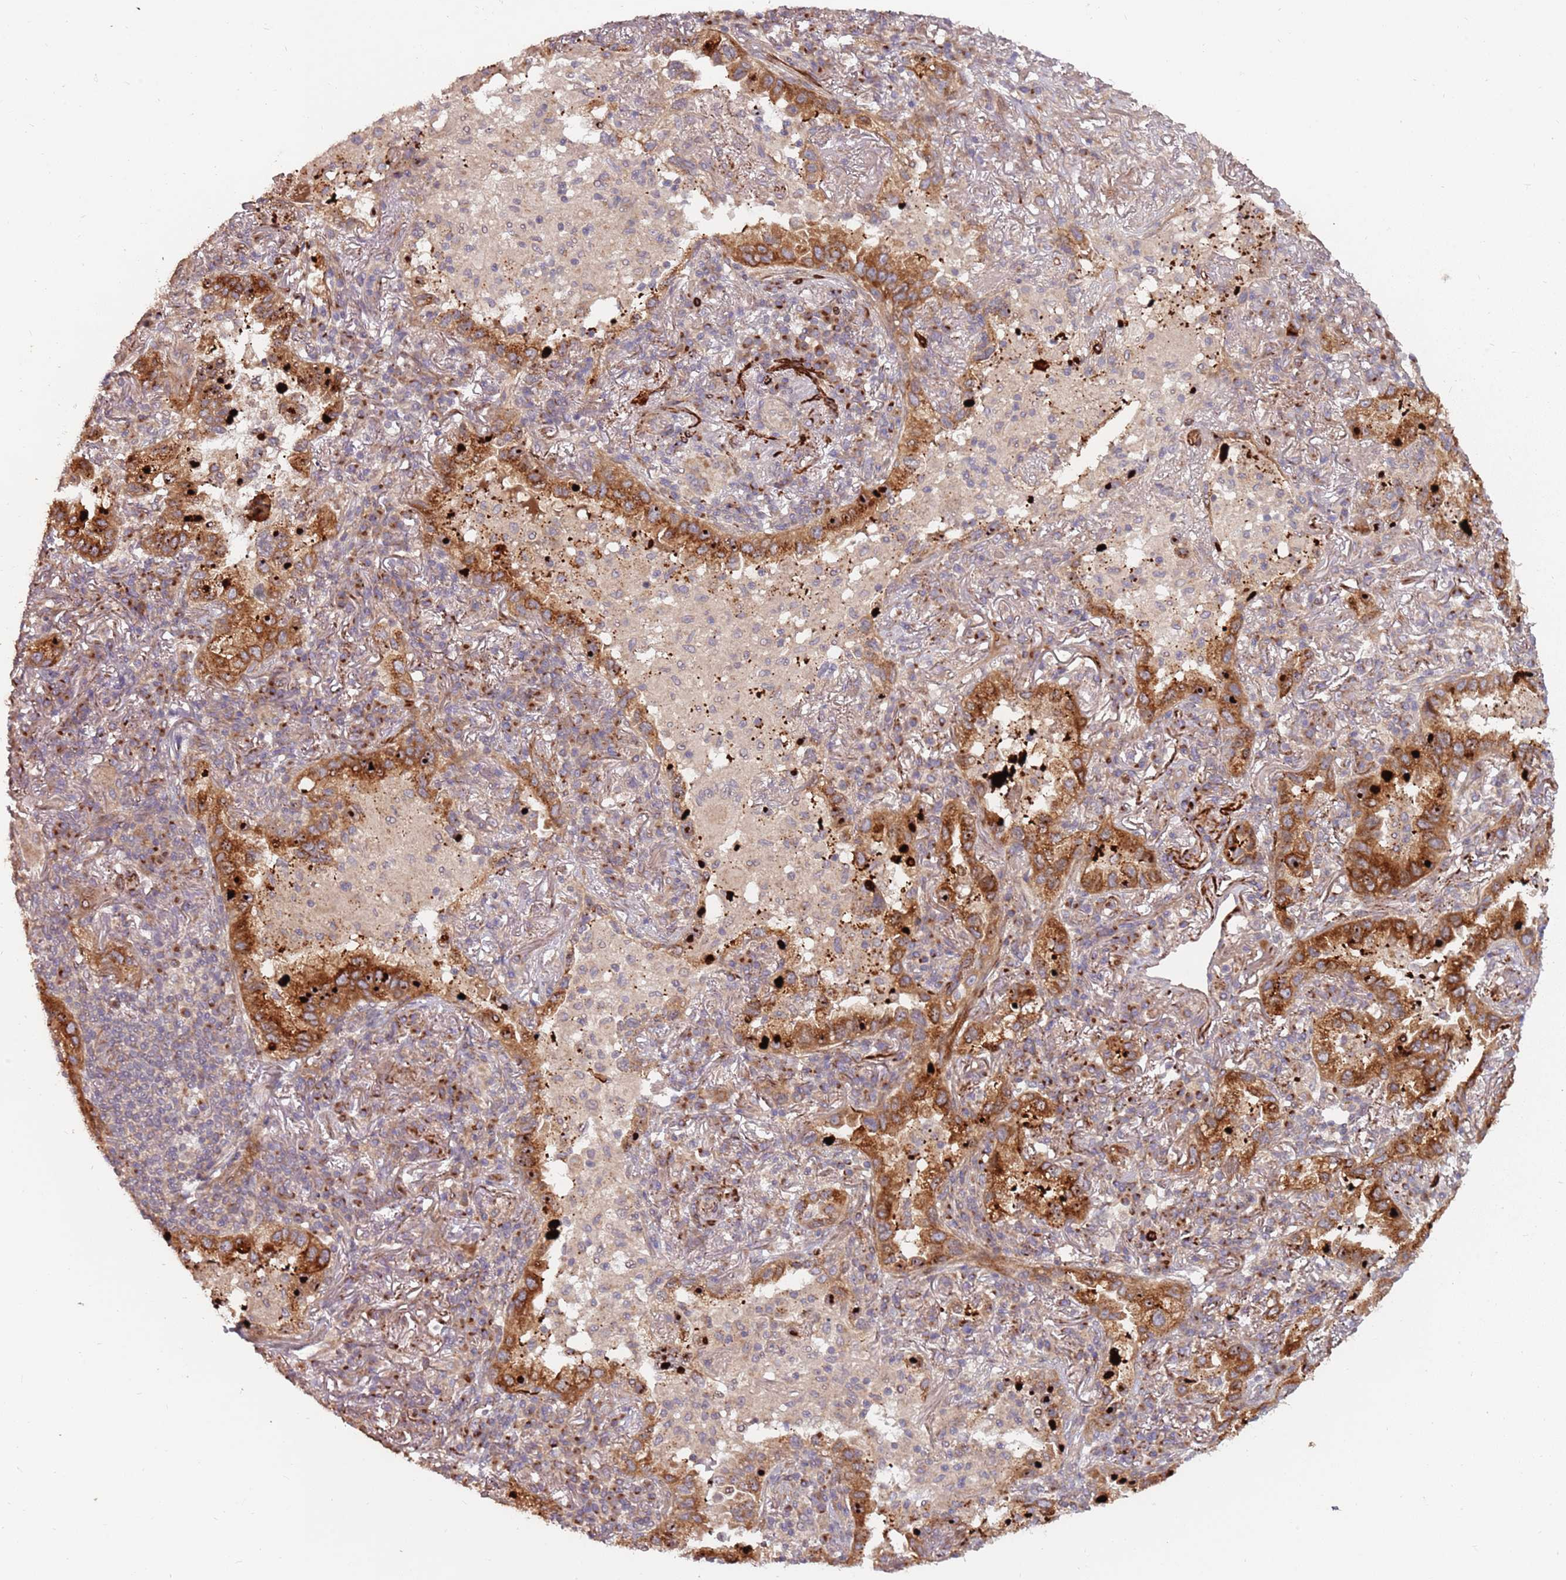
{"staining": {"intensity": "moderate", "quantity": ">75%", "location": "cytoplasmic/membranous"}, "tissue": "lung cancer", "cell_type": "Tumor cells", "image_type": "cancer", "snomed": [{"axis": "morphology", "description": "Adenocarcinoma, NOS"}, {"axis": "topography", "description": "Lung"}], "caption": "Lung cancer stained for a protein (brown) displays moderate cytoplasmic/membranous positive staining in approximately >75% of tumor cells.", "gene": "PLD6", "patient": {"sex": "female", "age": 69}}